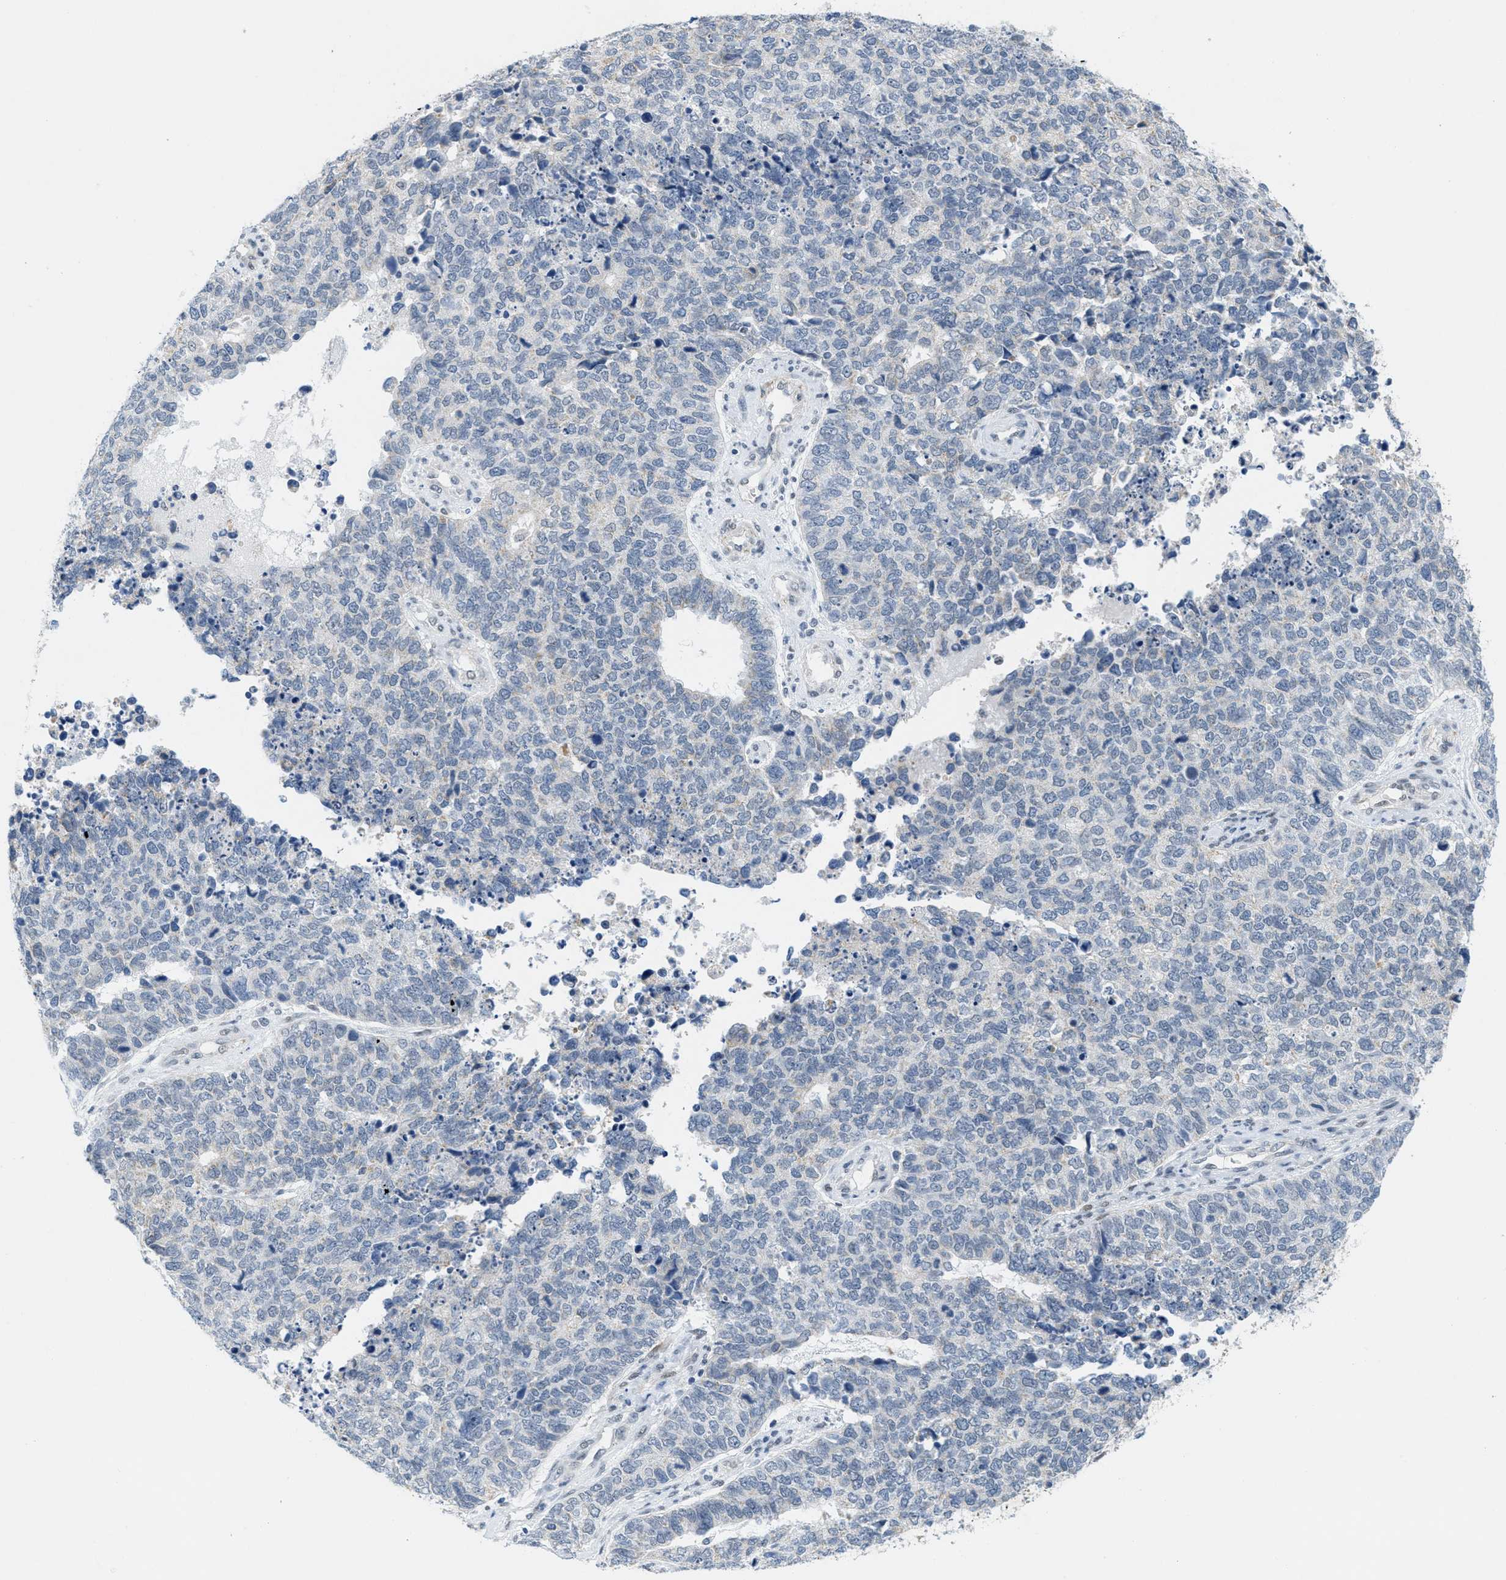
{"staining": {"intensity": "negative", "quantity": "none", "location": "none"}, "tissue": "cervical cancer", "cell_type": "Tumor cells", "image_type": "cancer", "snomed": [{"axis": "morphology", "description": "Squamous cell carcinoma, NOS"}, {"axis": "topography", "description": "Cervix"}], "caption": "Tumor cells are negative for brown protein staining in cervical cancer.", "gene": "HS3ST2", "patient": {"sex": "female", "age": 63}}